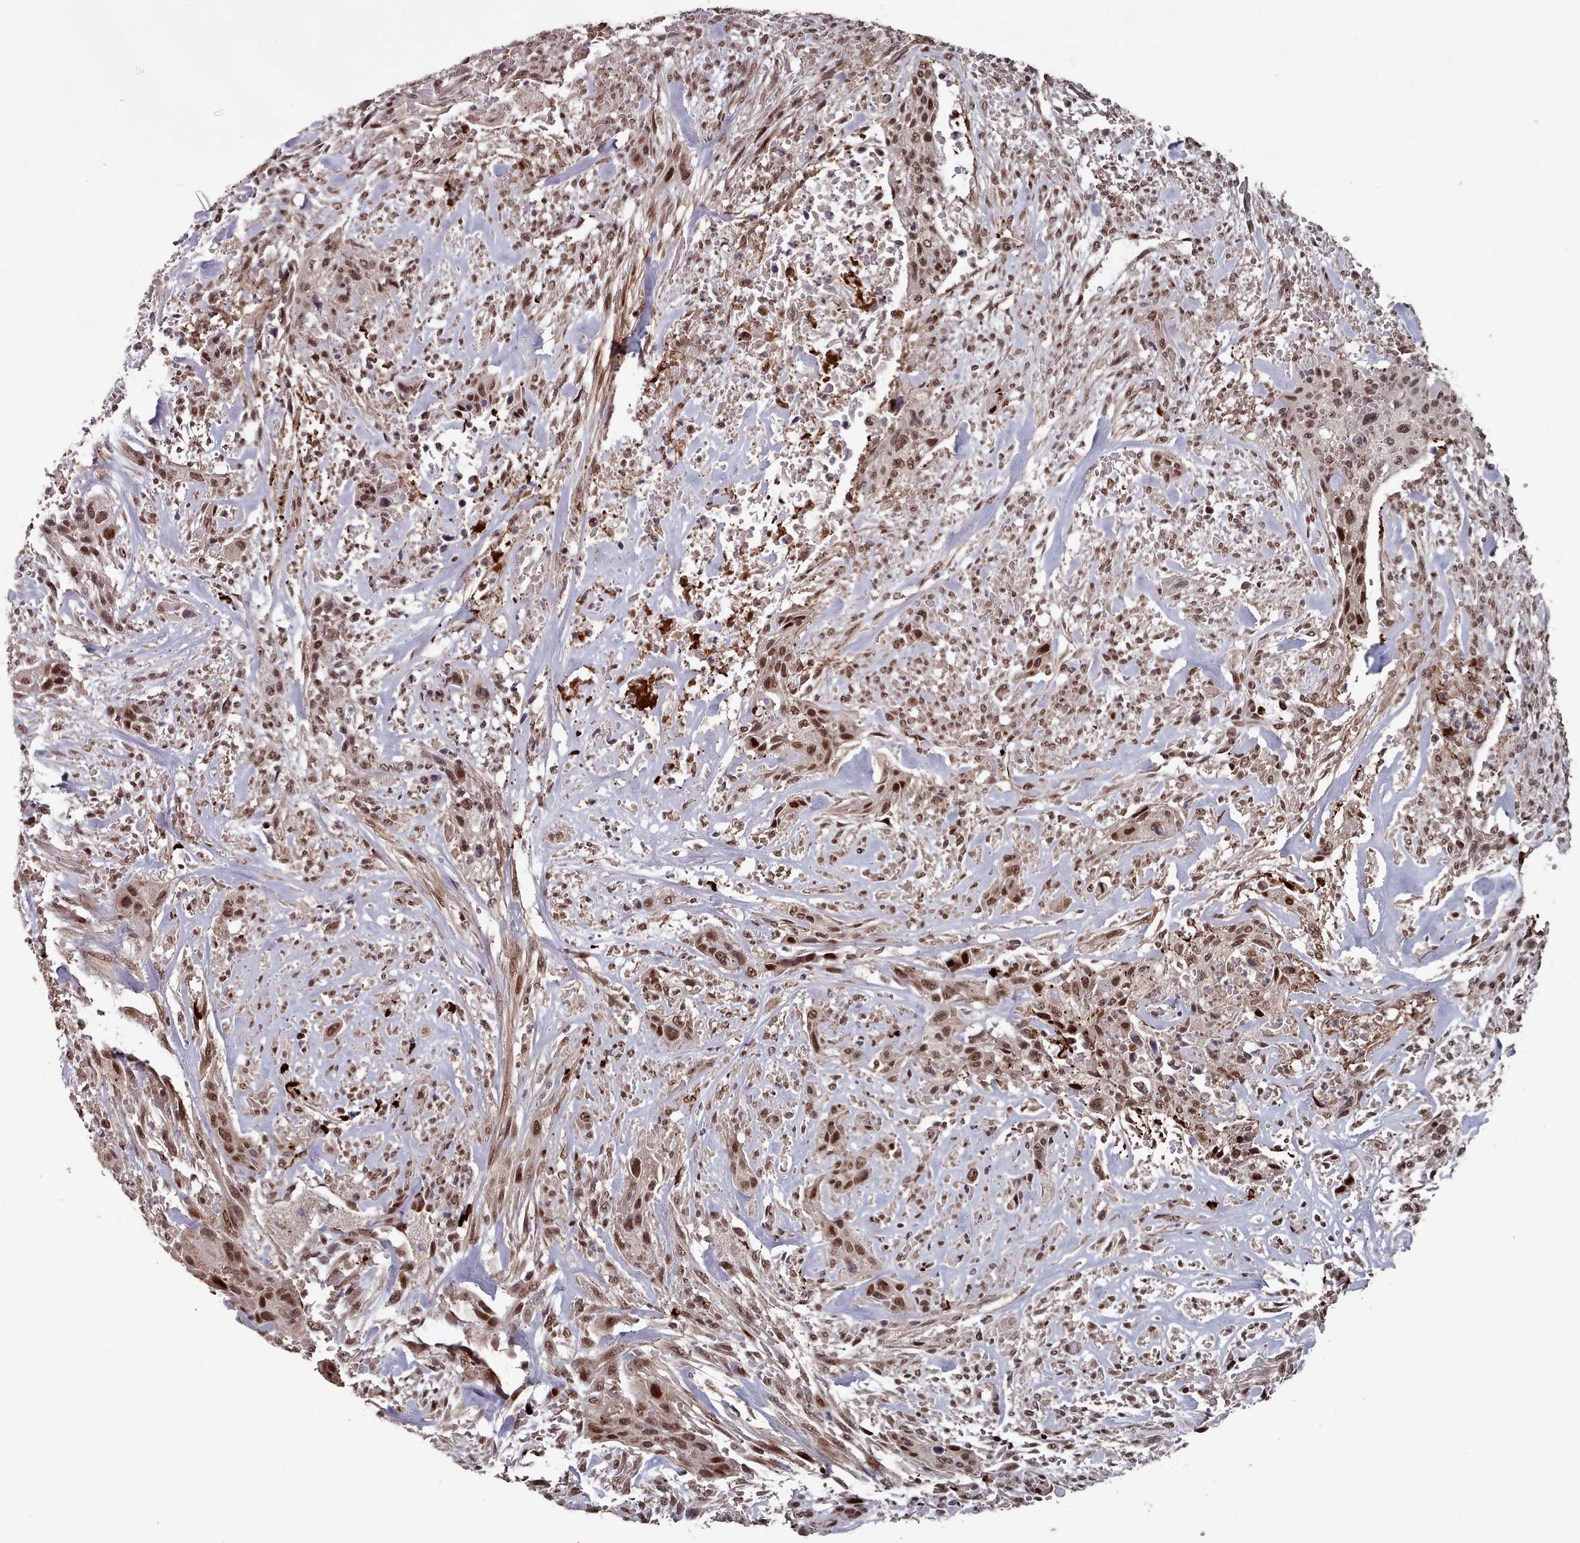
{"staining": {"intensity": "moderate", "quantity": ">75%", "location": "nuclear"}, "tissue": "urothelial cancer", "cell_type": "Tumor cells", "image_type": "cancer", "snomed": [{"axis": "morphology", "description": "Urothelial carcinoma, High grade"}, {"axis": "topography", "description": "Urinary bladder"}], "caption": "Urothelial carcinoma (high-grade) stained with IHC reveals moderate nuclear expression in about >75% of tumor cells. (DAB (3,3'-diaminobenzidine) IHC with brightfield microscopy, high magnification).", "gene": "PNRC2", "patient": {"sex": "male", "age": 35}}